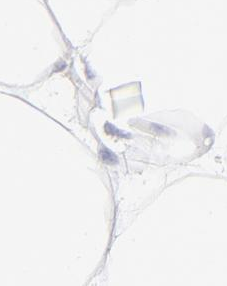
{"staining": {"intensity": "negative", "quantity": "none", "location": "none"}, "tissue": "adipose tissue", "cell_type": "Adipocytes", "image_type": "normal", "snomed": [{"axis": "morphology", "description": "Normal tissue, NOS"}, {"axis": "morphology", "description": "Duct carcinoma"}, {"axis": "topography", "description": "Breast"}, {"axis": "topography", "description": "Adipose tissue"}], "caption": "The image exhibits no staining of adipocytes in benign adipose tissue. The staining was performed using DAB (3,3'-diaminobenzidine) to visualize the protein expression in brown, while the nuclei were stained in blue with hematoxylin (Magnification: 20x).", "gene": "CCNB1", "patient": {"sex": "female", "age": 37}}